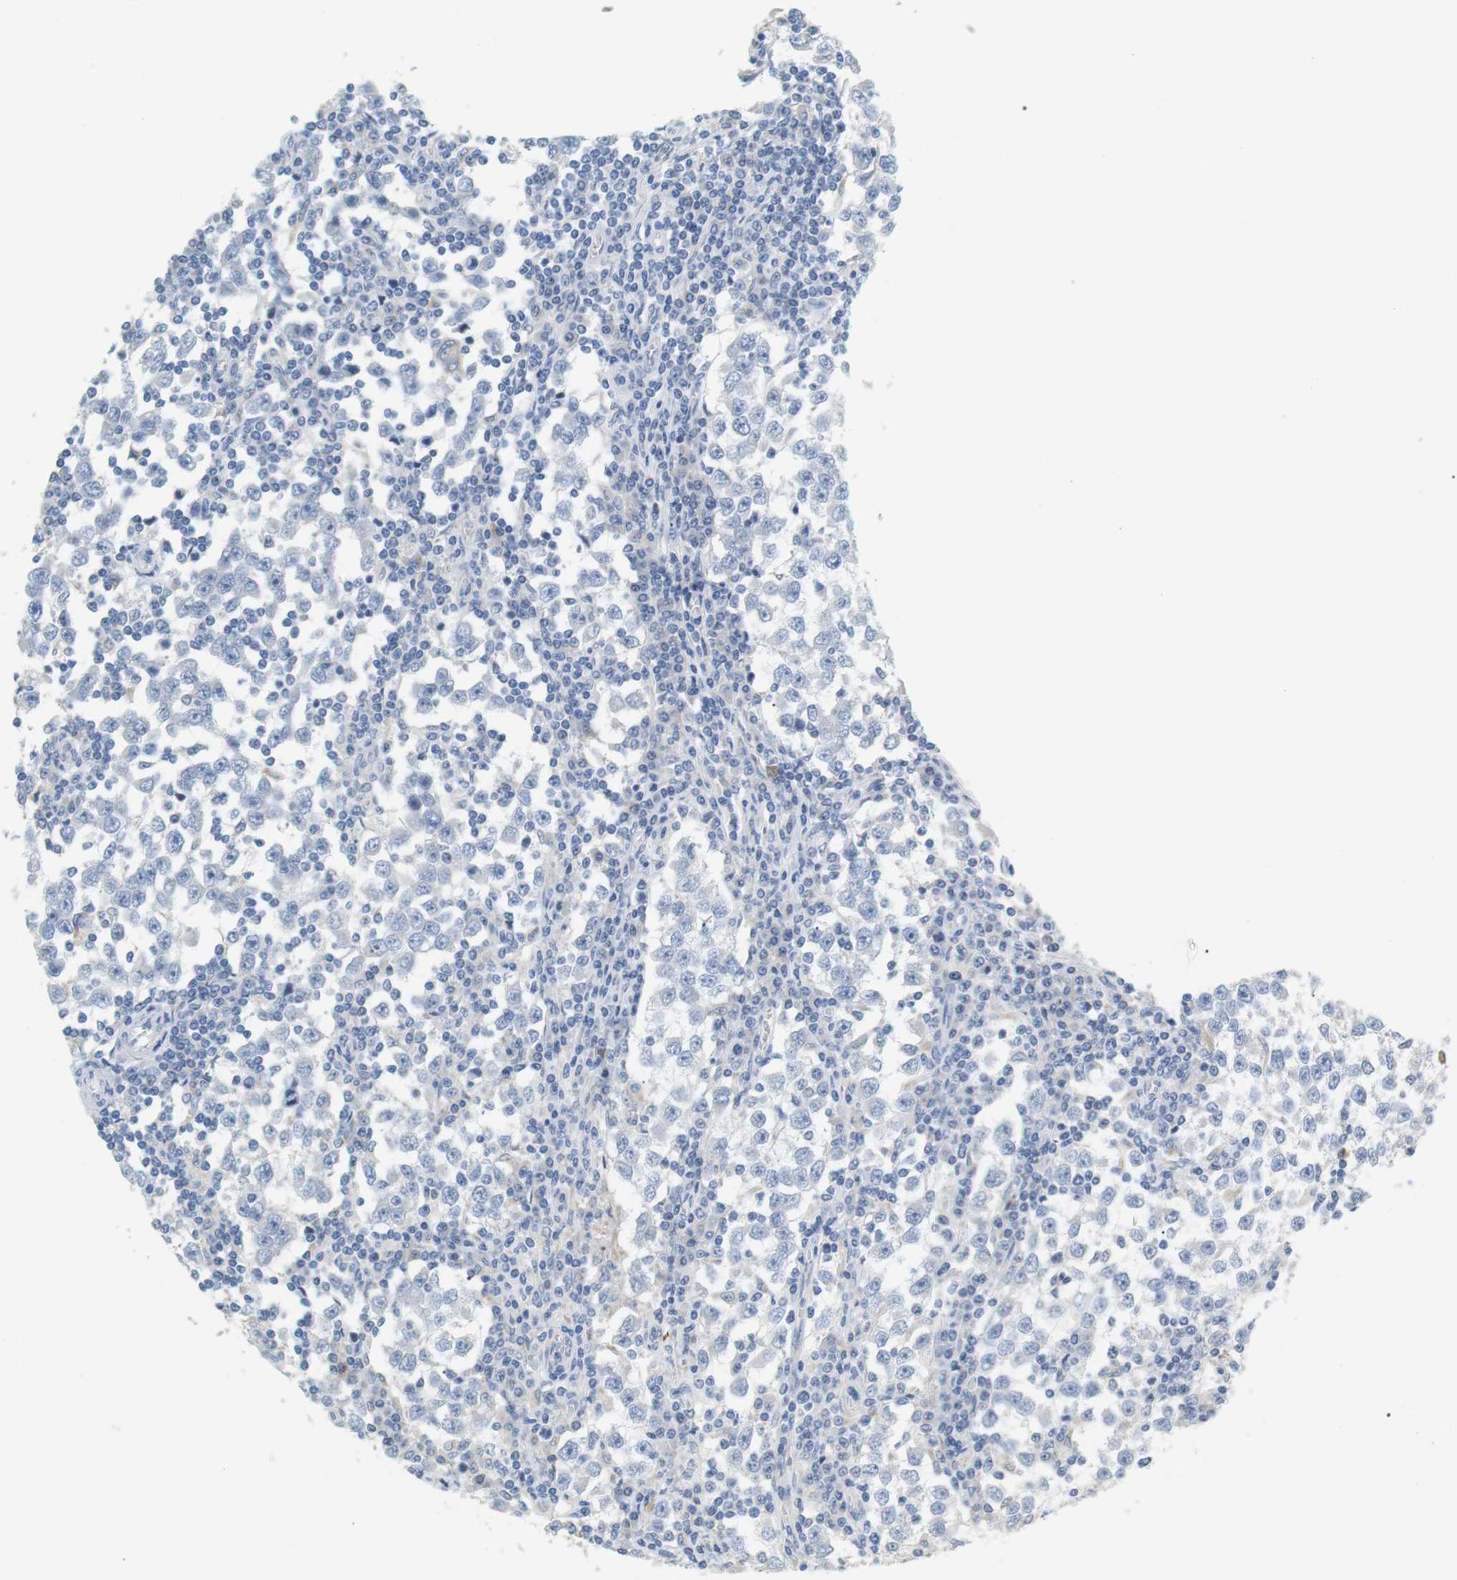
{"staining": {"intensity": "negative", "quantity": "none", "location": "none"}, "tissue": "testis cancer", "cell_type": "Tumor cells", "image_type": "cancer", "snomed": [{"axis": "morphology", "description": "Seminoma, NOS"}, {"axis": "topography", "description": "Testis"}], "caption": "Immunohistochemistry (IHC) histopathology image of neoplastic tissue: testis cancer (seminoma) stained with DAB displays no significant protein expression in tumor cells.", "gene": "CD300E", "patient": {"sex": "male", "age": 65}}